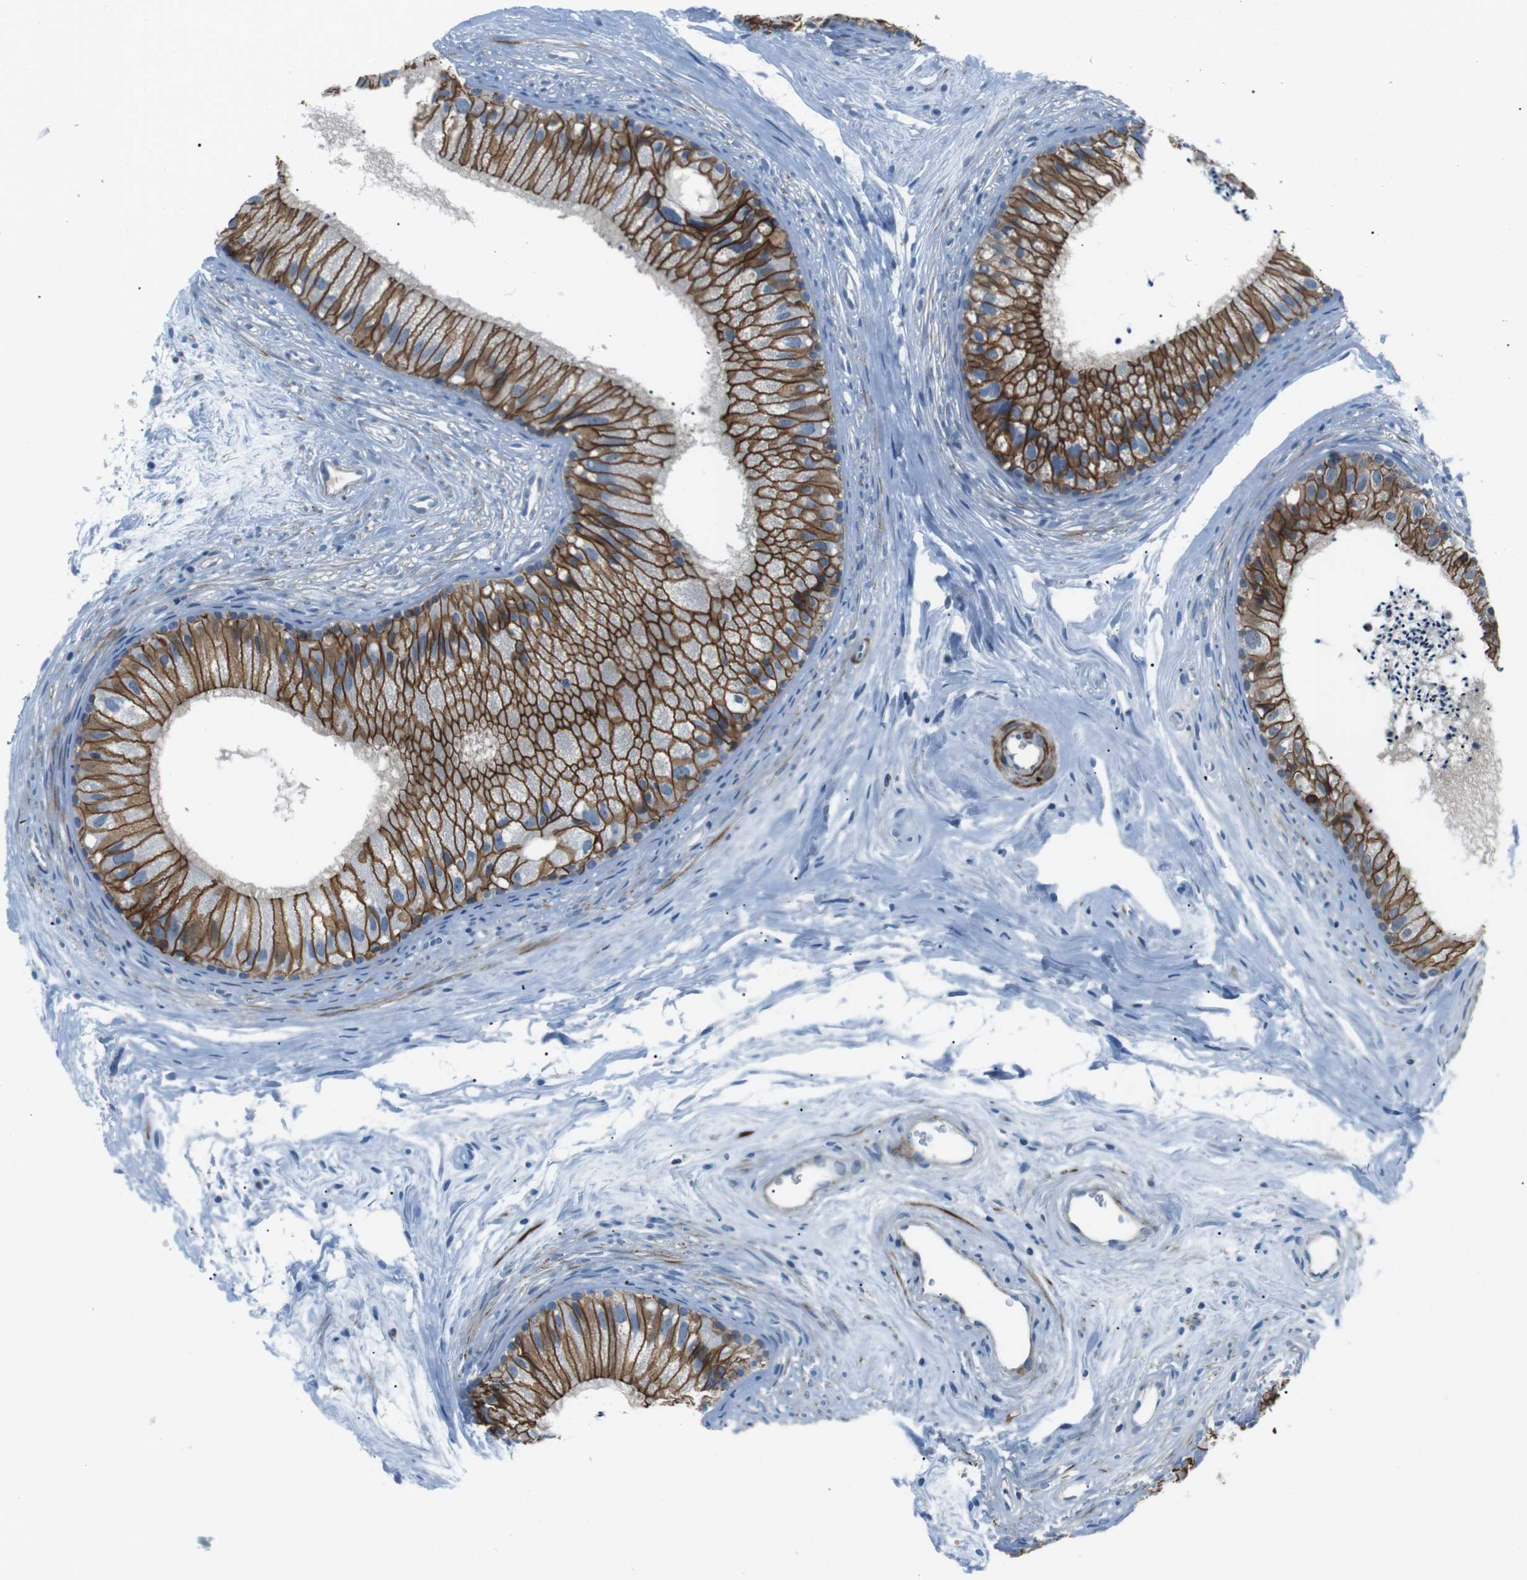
{"staining": {"intensity": "strong", "quantity": ">75%", "location": "cytoplasmic/membranous"}, "tissue": "epididymis", "cell_type": "Glandular cells", "image_type": "normal", "snomed": [{"axis": "morphology", "description": "Normal tissue, NOS"}, {"axis": "topography", "description": "Epididymis"}], "caption": "Human epididymis stained with a protein marker shows strong staining in glandular cells.", "gene": "ARVCF", "patient": {"sex": "male", "age": 56}}